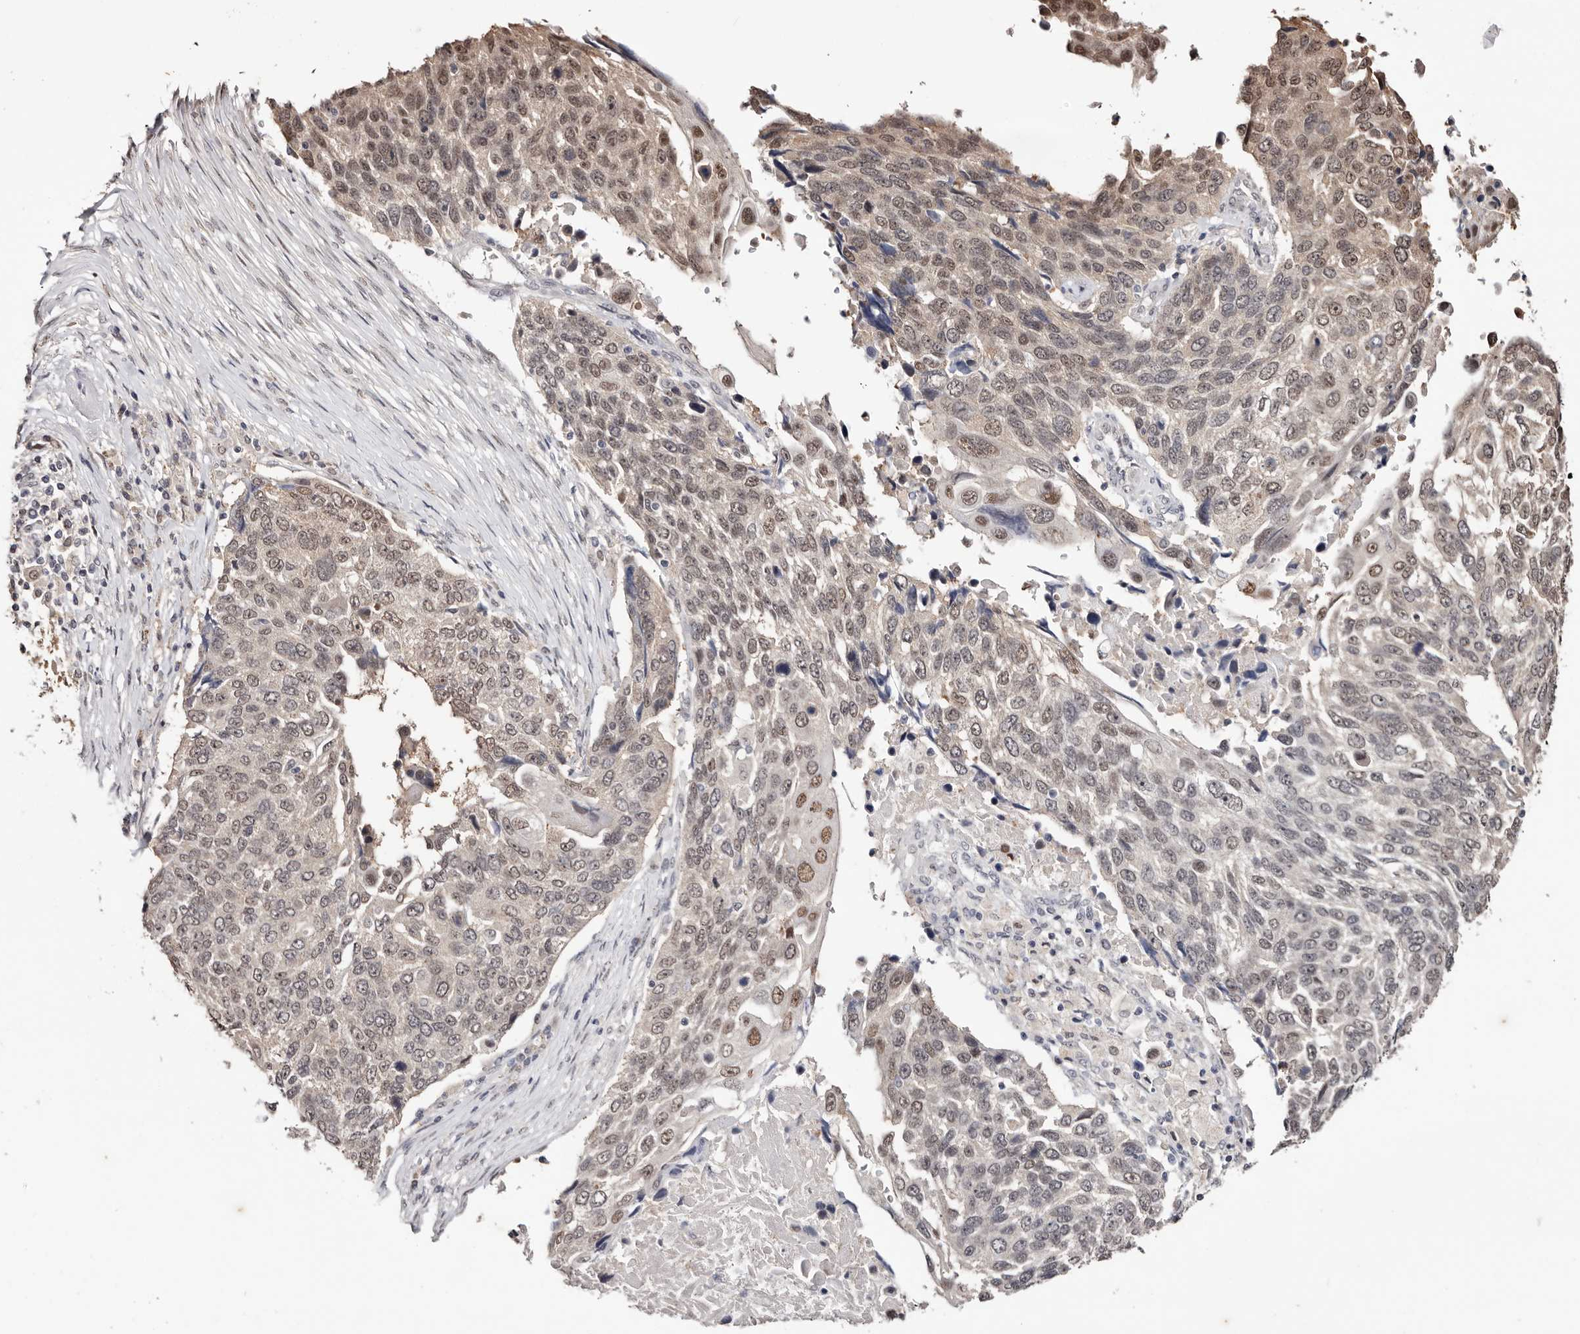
{"staining": {"intensity": "weak", "quantity": ">75%", "location": "nuclear"}, "tissue": "lung cancer", "cell_type": "Tumor cells", "image_type": "cancer", "snomed": [{"axis": "morphology", "description": "Squamous cell carcinoma, NOS"}, {"axis": "topography", "description": "Lung"}], "caption": "IHC micrograph of neoplastic tissue: human lung squamous cell carcinoma stained using IHC exhibits low levels of weak protein expression localized specifically in the nuclear of tumor cells, appearing as a nuclear brown color.", "gene": "TYW3", "patient": {"sex": "male", "age": 66}}